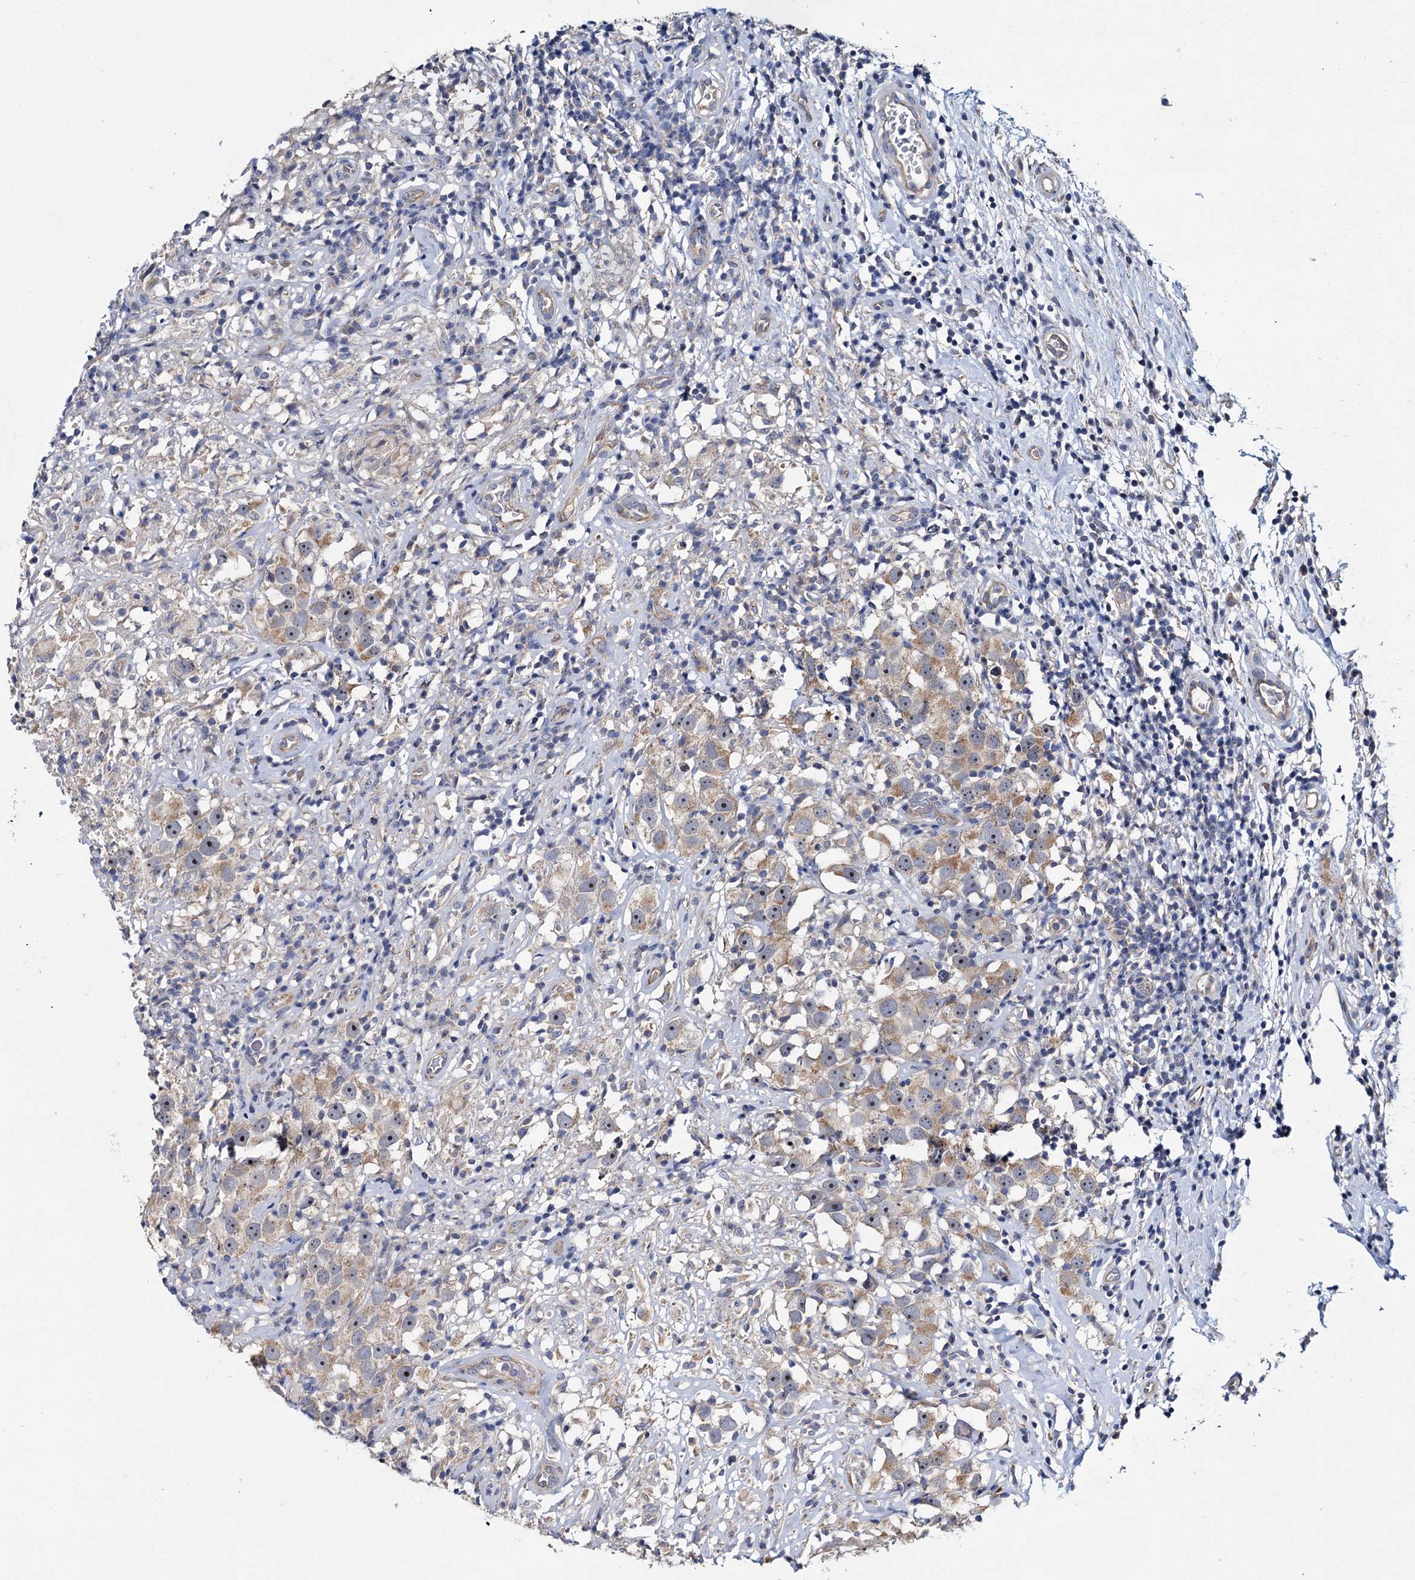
{"staining": {"intensity": "strong", "quantity": ">75%", "location": "cytoplasmic/membranous,nuclear"}, "tissue": "testis cancer", "cell_type": "Tumor cells", "image_type": "cancer", "snomed": [{"axis": "morphology", "description": "Seminoma, NOS"}, {"axis": "topography", "description": "Testis"}], "caption": "Protein expression analysis of human testis seminoma reveals strong cytoplasmic/membranous and nuclear expression in about >75% of tumor cells. Nuclei are stained in blue.", "gene": "CEP295", "patient": {"sex": "male", "age": 49}}